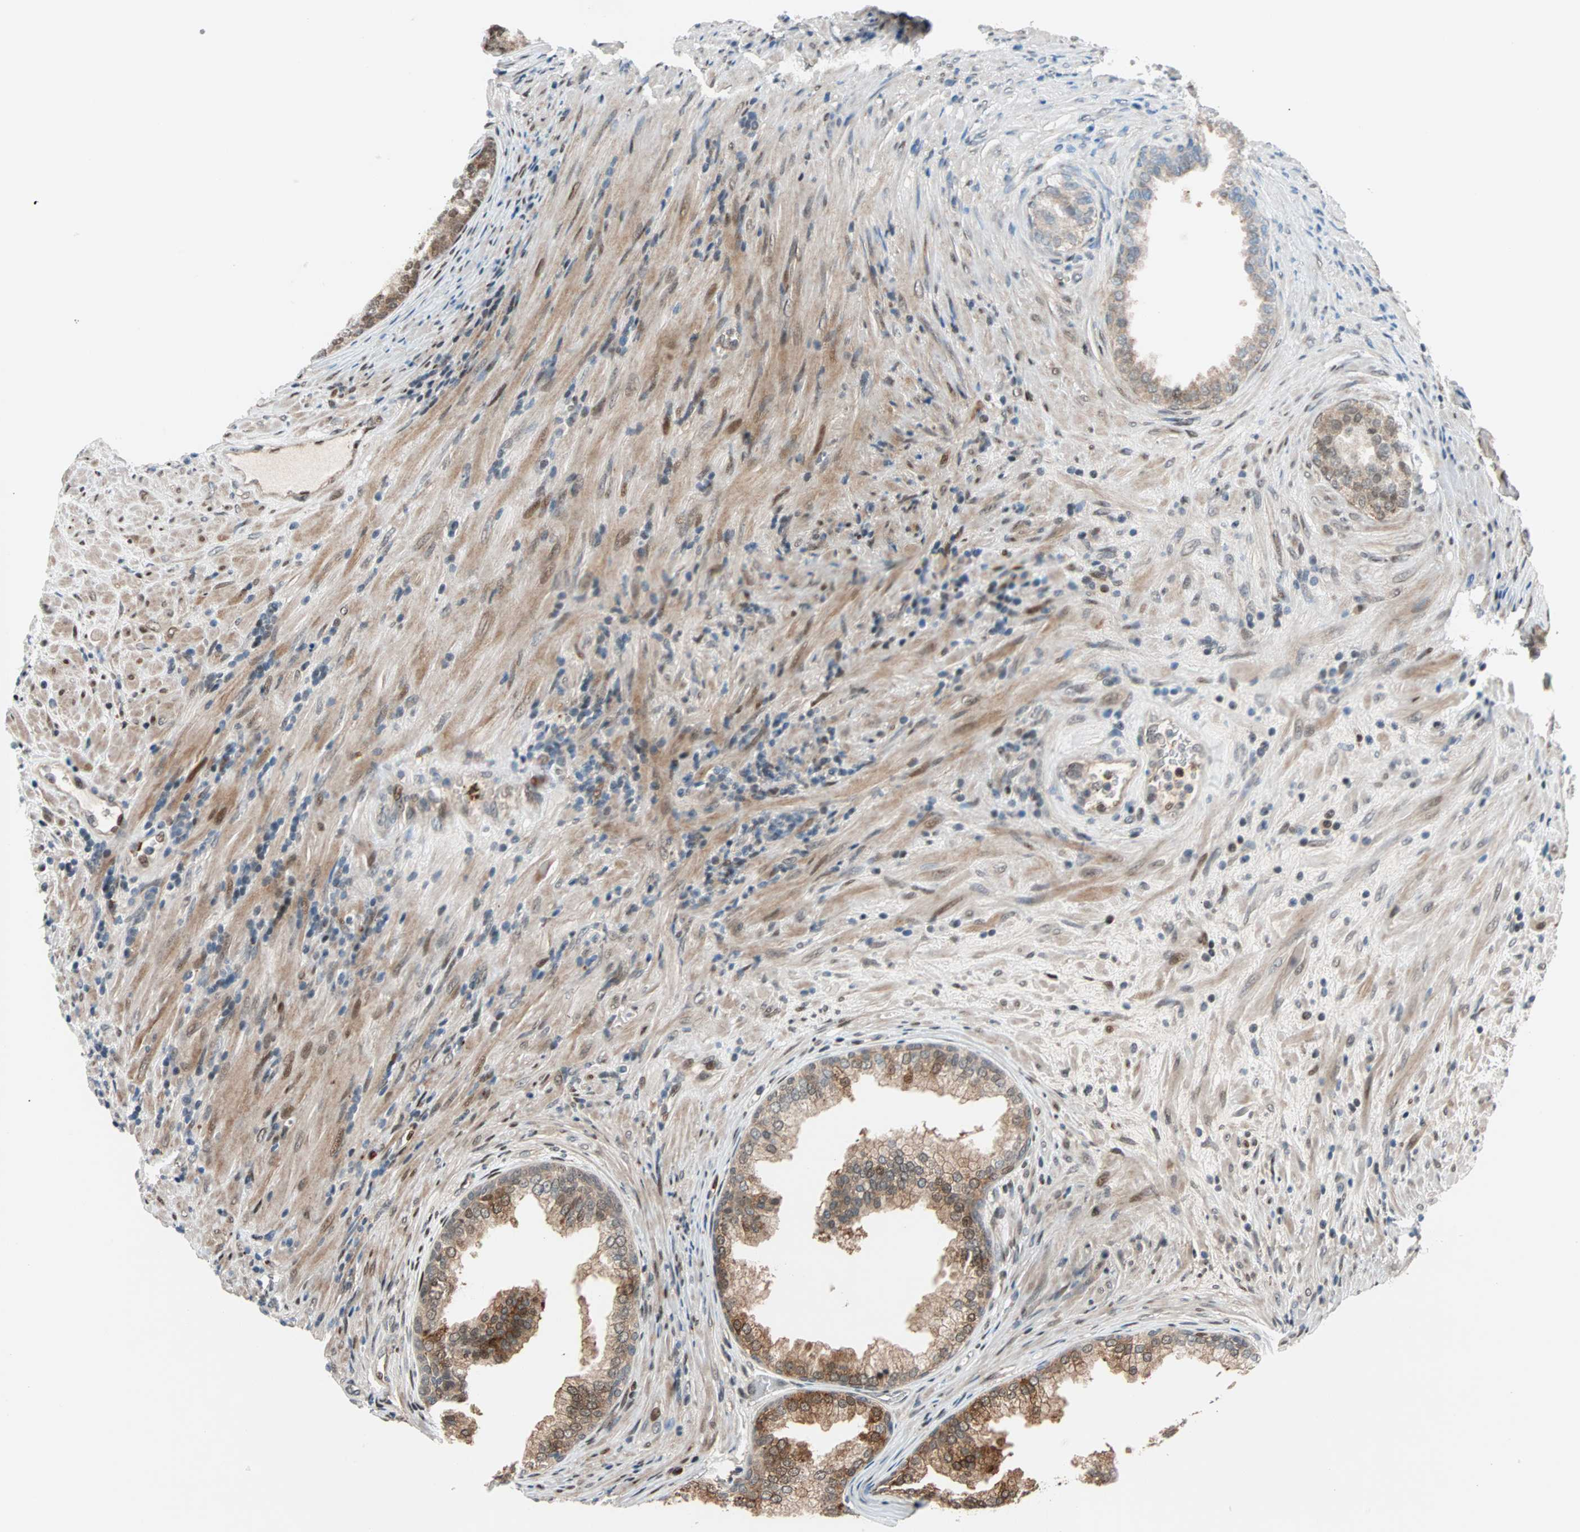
{"staining": {"intensity": "moderate", "quantity": ">75%", "location": "cytoplasmic/membranous,nuclear"}, "tissue": "prostate", "cell_type": "Glandular cells", "image_type": "normal", "snomed": [{"axis": "morphology", "description": "Normal tissue, NOS"}, {"axis": "topography", "description": "Prostate"}], "caption": "A medium amount of moderate cytoplasmic/membranous,nuclear expression is present in approximately >75% of glandular cells in normal prostate.", "gene": "HECW1", "patient": {"sex": "male", "age": 76}}